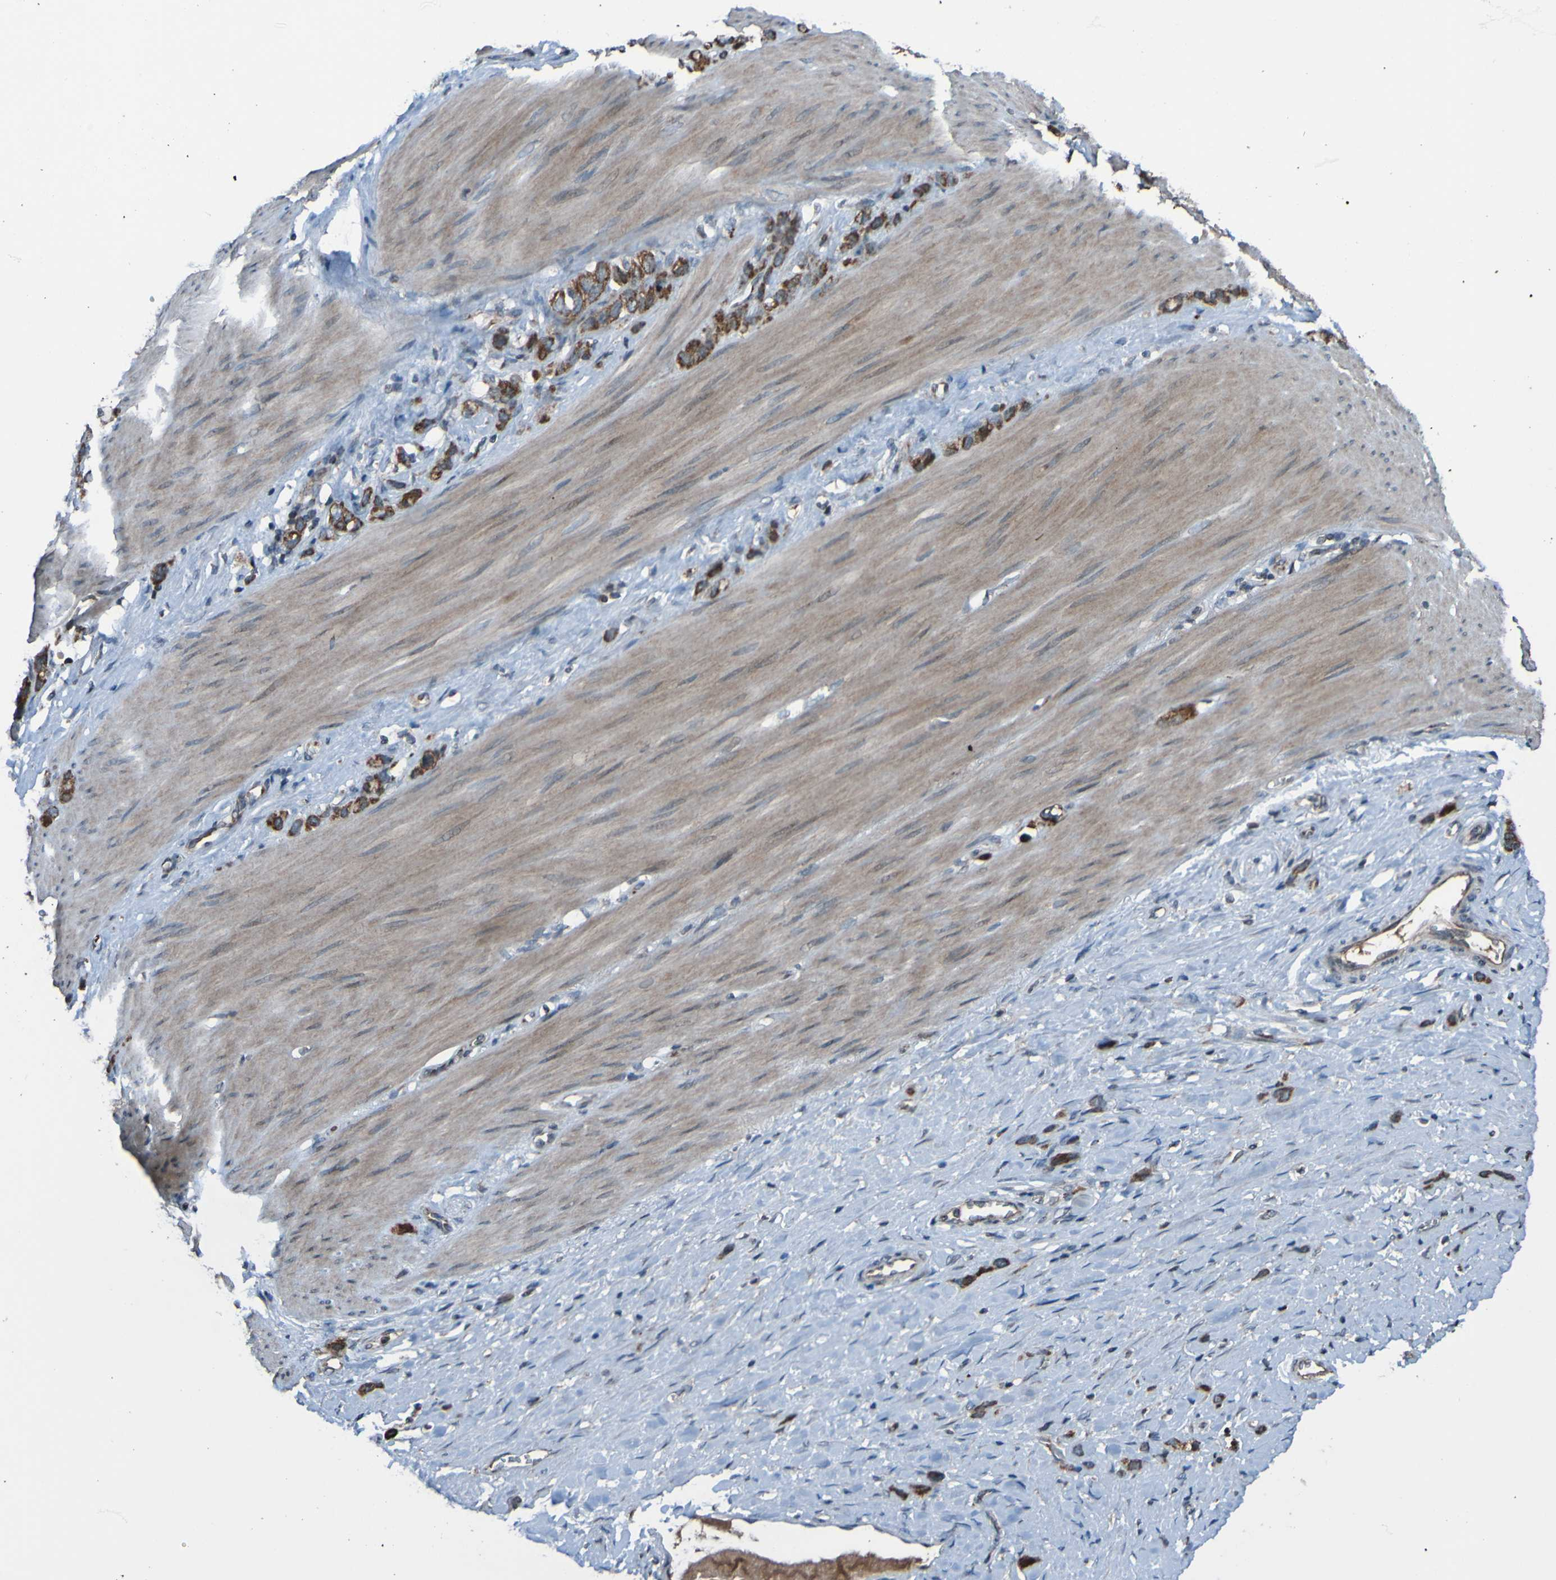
{"staining": {"intensity": "strong", "quantity": ">75%", "location": "cytoplasmic/membranous"}, "tissue": "stomach cancer", "cell_type": "Tumor cells", "image_type": "cancer", "snomed": [{"axis": "morphology", "description": "Normal tissue, NOS"}, {"axis": "morphology", "description": "Adenocarcinoma, NOS"}, {"axis": "morphology", "description": "Adenocarcinoma, High grade"}, {"axis": "topography", "description": "Stomach, upper"}, {"axis": "topography", "description": "Stomach"}], "caption": "Approximately >75% of tumor cells in human stomach cancer (adenocarcinoma) show strong cytoplasmic/membranous protein staining as visualized by brown immunohistochemical staining.", "gene": "UNG", "patient": {"sex": "female", "age": 65}}